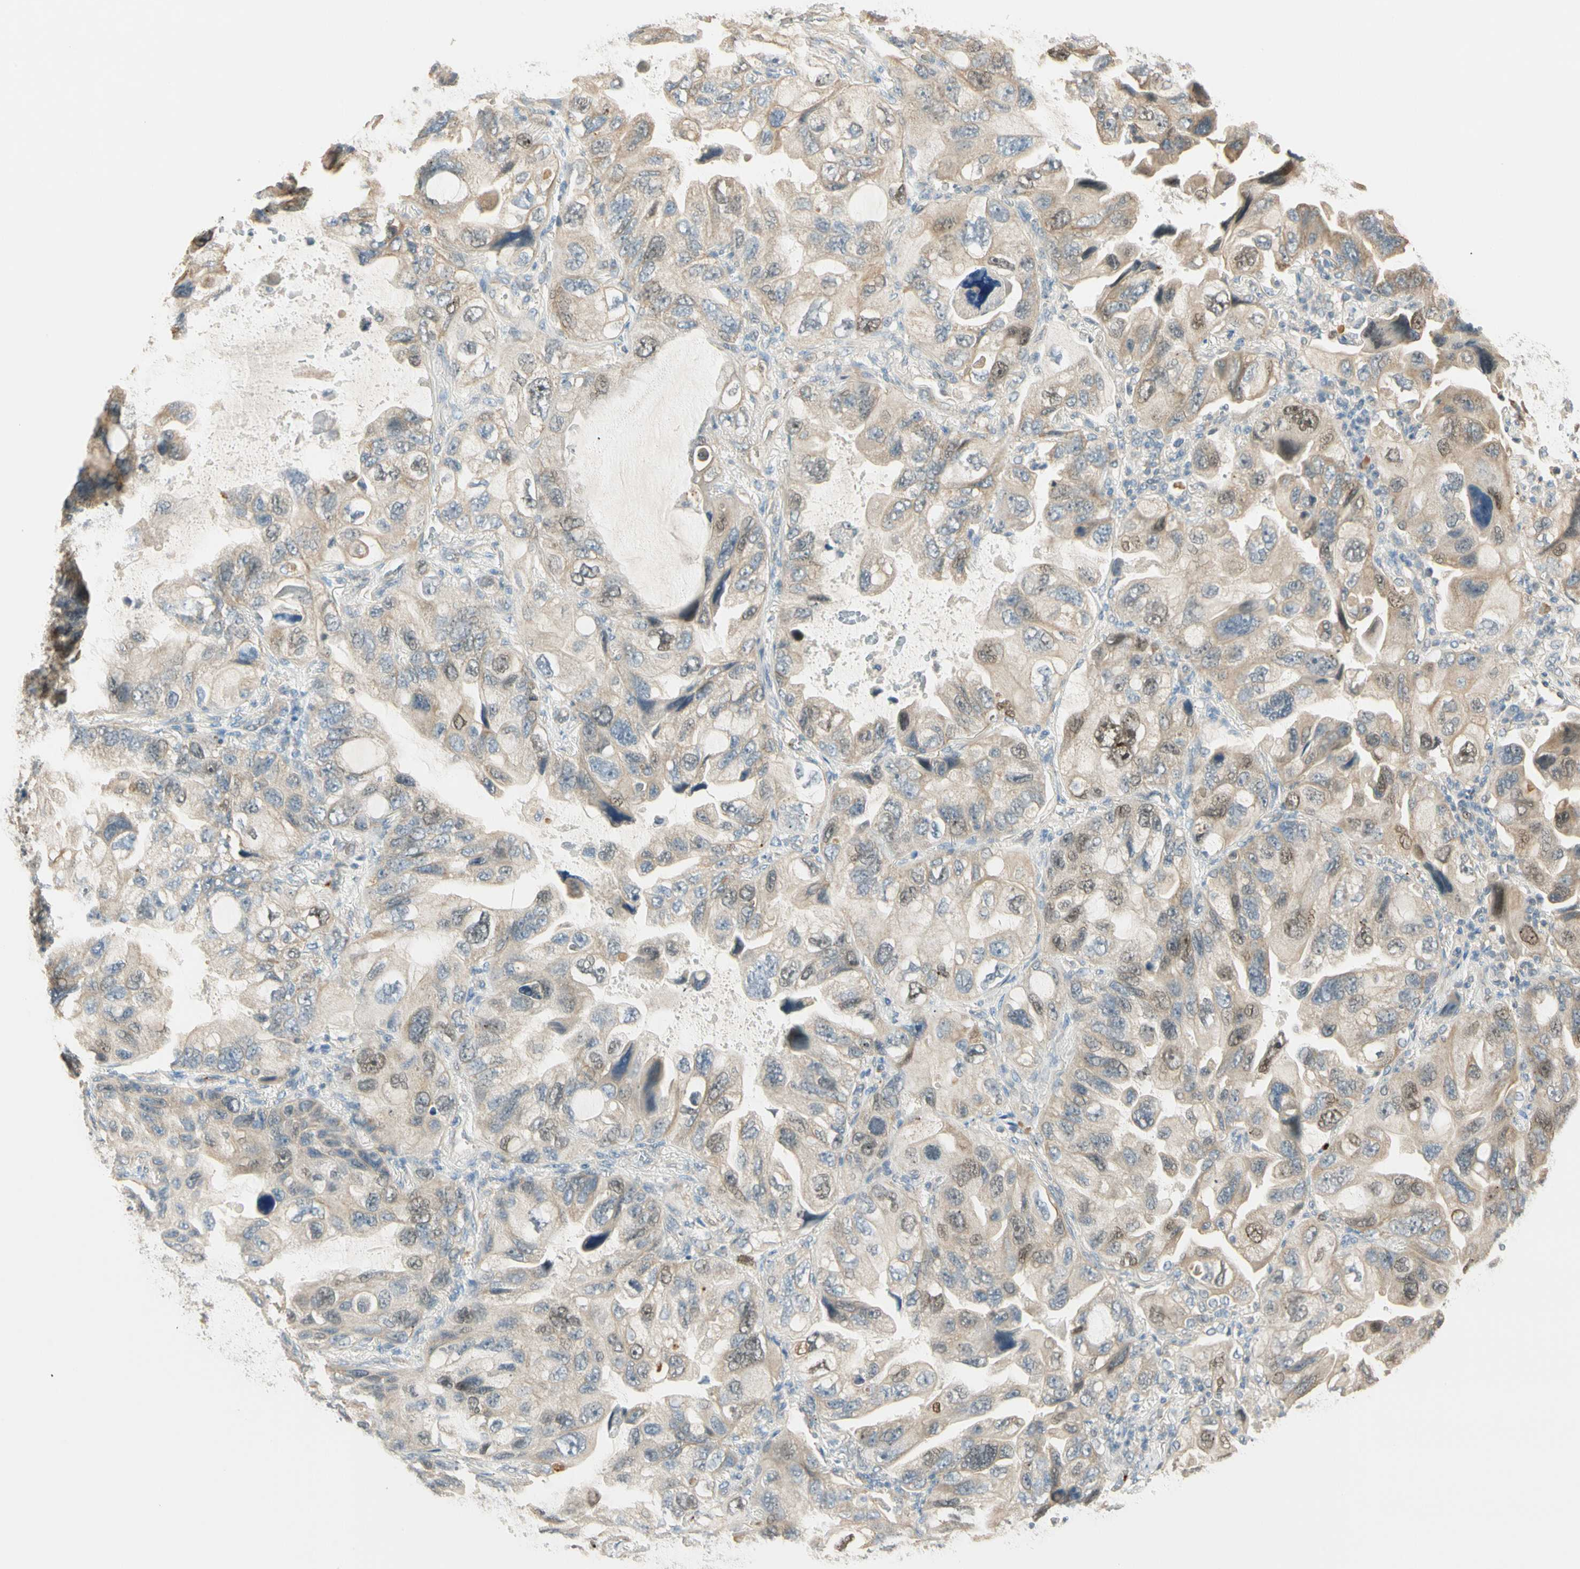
{"staining": {"intensity": "weak", "quantity": "25%-75%", "location": "cytoplasmic/membranous,nuclear"}, "tissue": "lung cancer", "cell_type": "Tumor cells", "image_type": "cancer", "snomed": [{"axis": "morphology", "description": "Squamous cell carcinoma, NOS"}, {"axis": "topography", "description": "Lung"}], "caption": "Immunohistochemical staining of human squamous cell carcinoma (lung) displays low levels of weak cytoplasmic/membranous and nuclear protein staining in approximately 25%-75% of tumor cells.", "gene": "RAD18", "patient": {"sex": "female", "age": 73}}